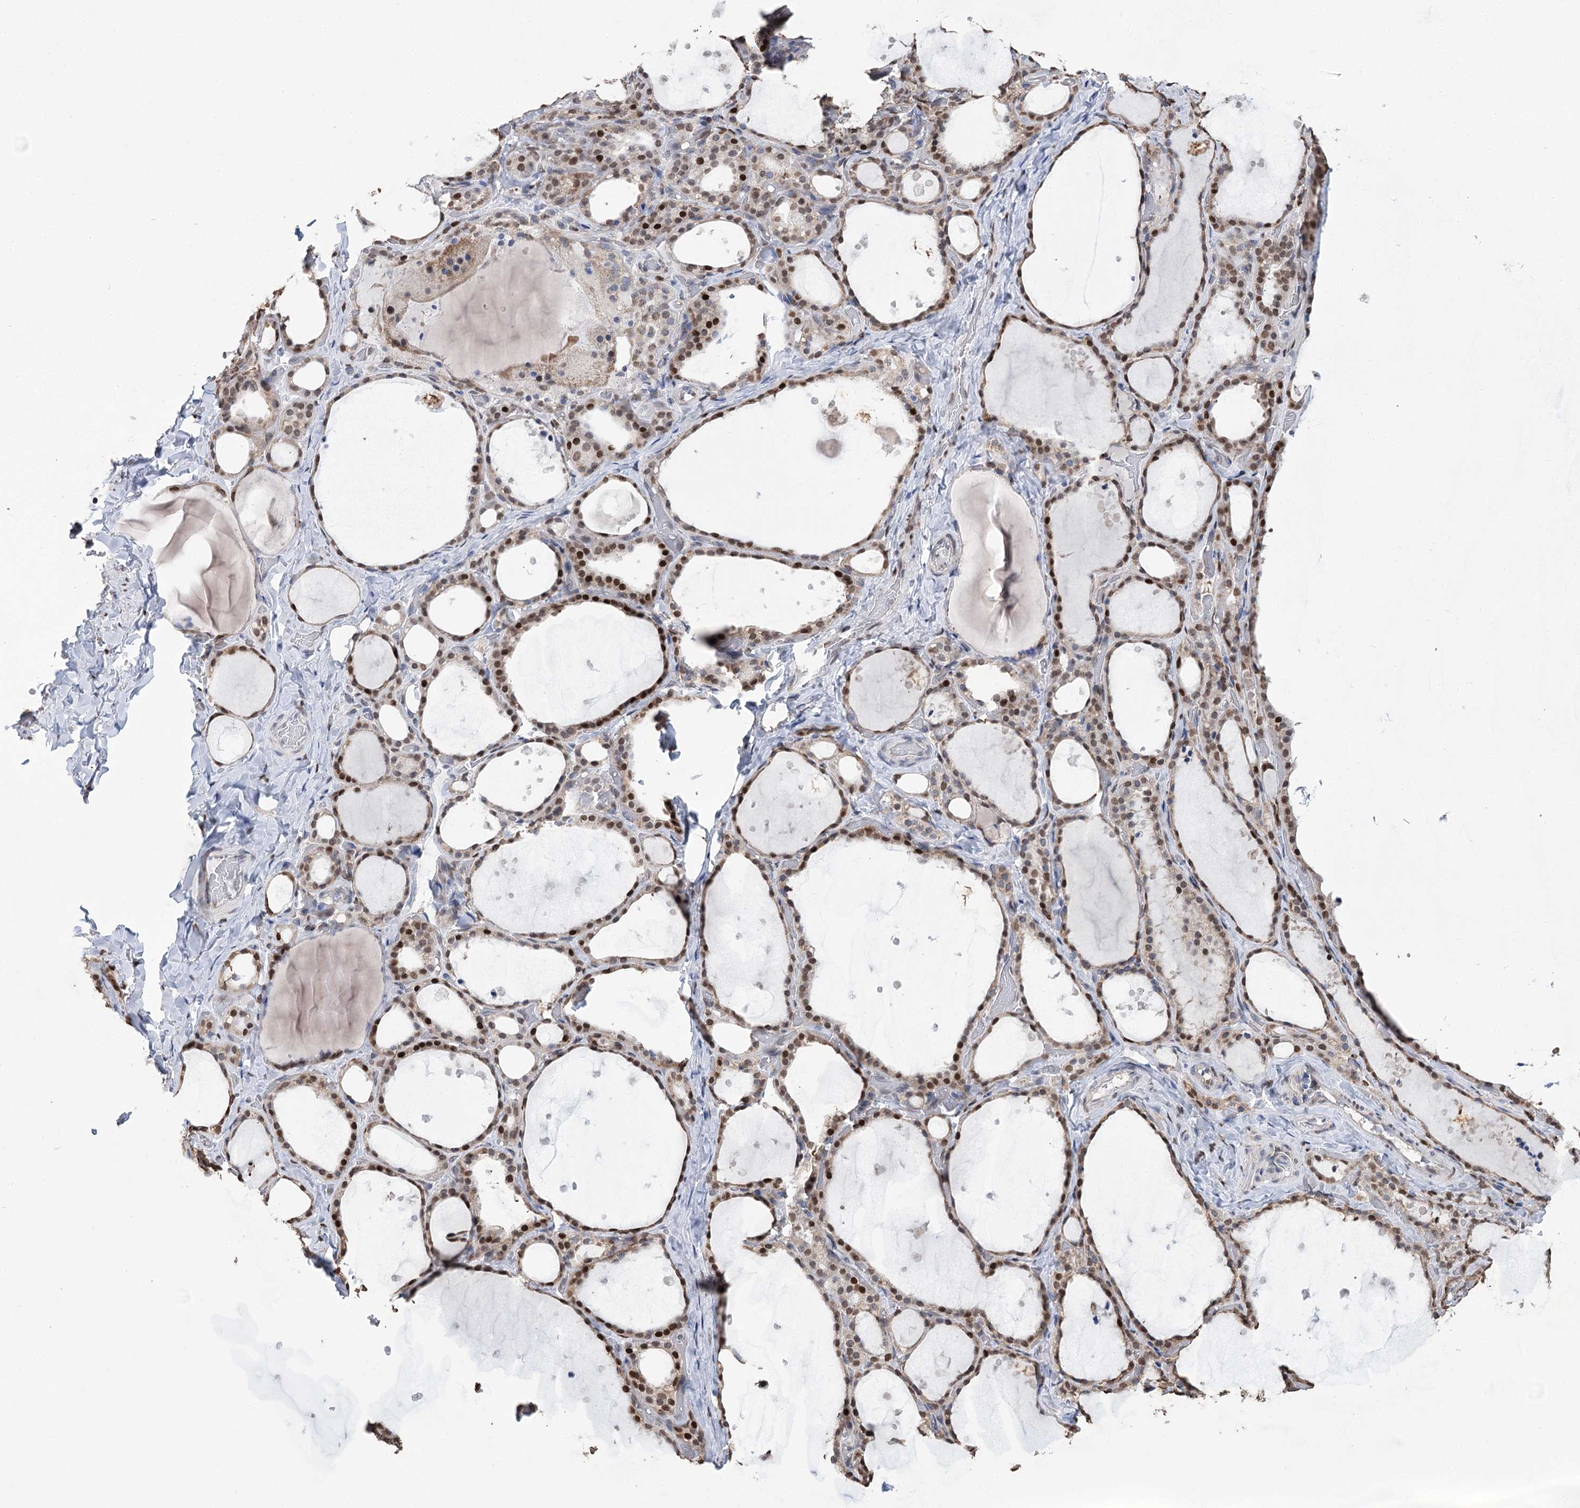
{"staining": {"intensity": "moderate", "quantity": ">75%", "location": "nuclear"}, "tissue": "thyroid gland", "cell_type": "Glandular cells", "image_type": "normal", "snomed": [{"axis": "morphology", "description": "Normal tissue, NOS"}, {"axis": "topography", "description": "Thyroid gland"}], "caption": "A photomicrograph showing moderate nuclear staining in about >75% of glandular cells in normal thyroid gland, as visualized by brown immunohistochemical staining.", "gene": "NFU1", "patient": {"sex": "female", "age": 44}}